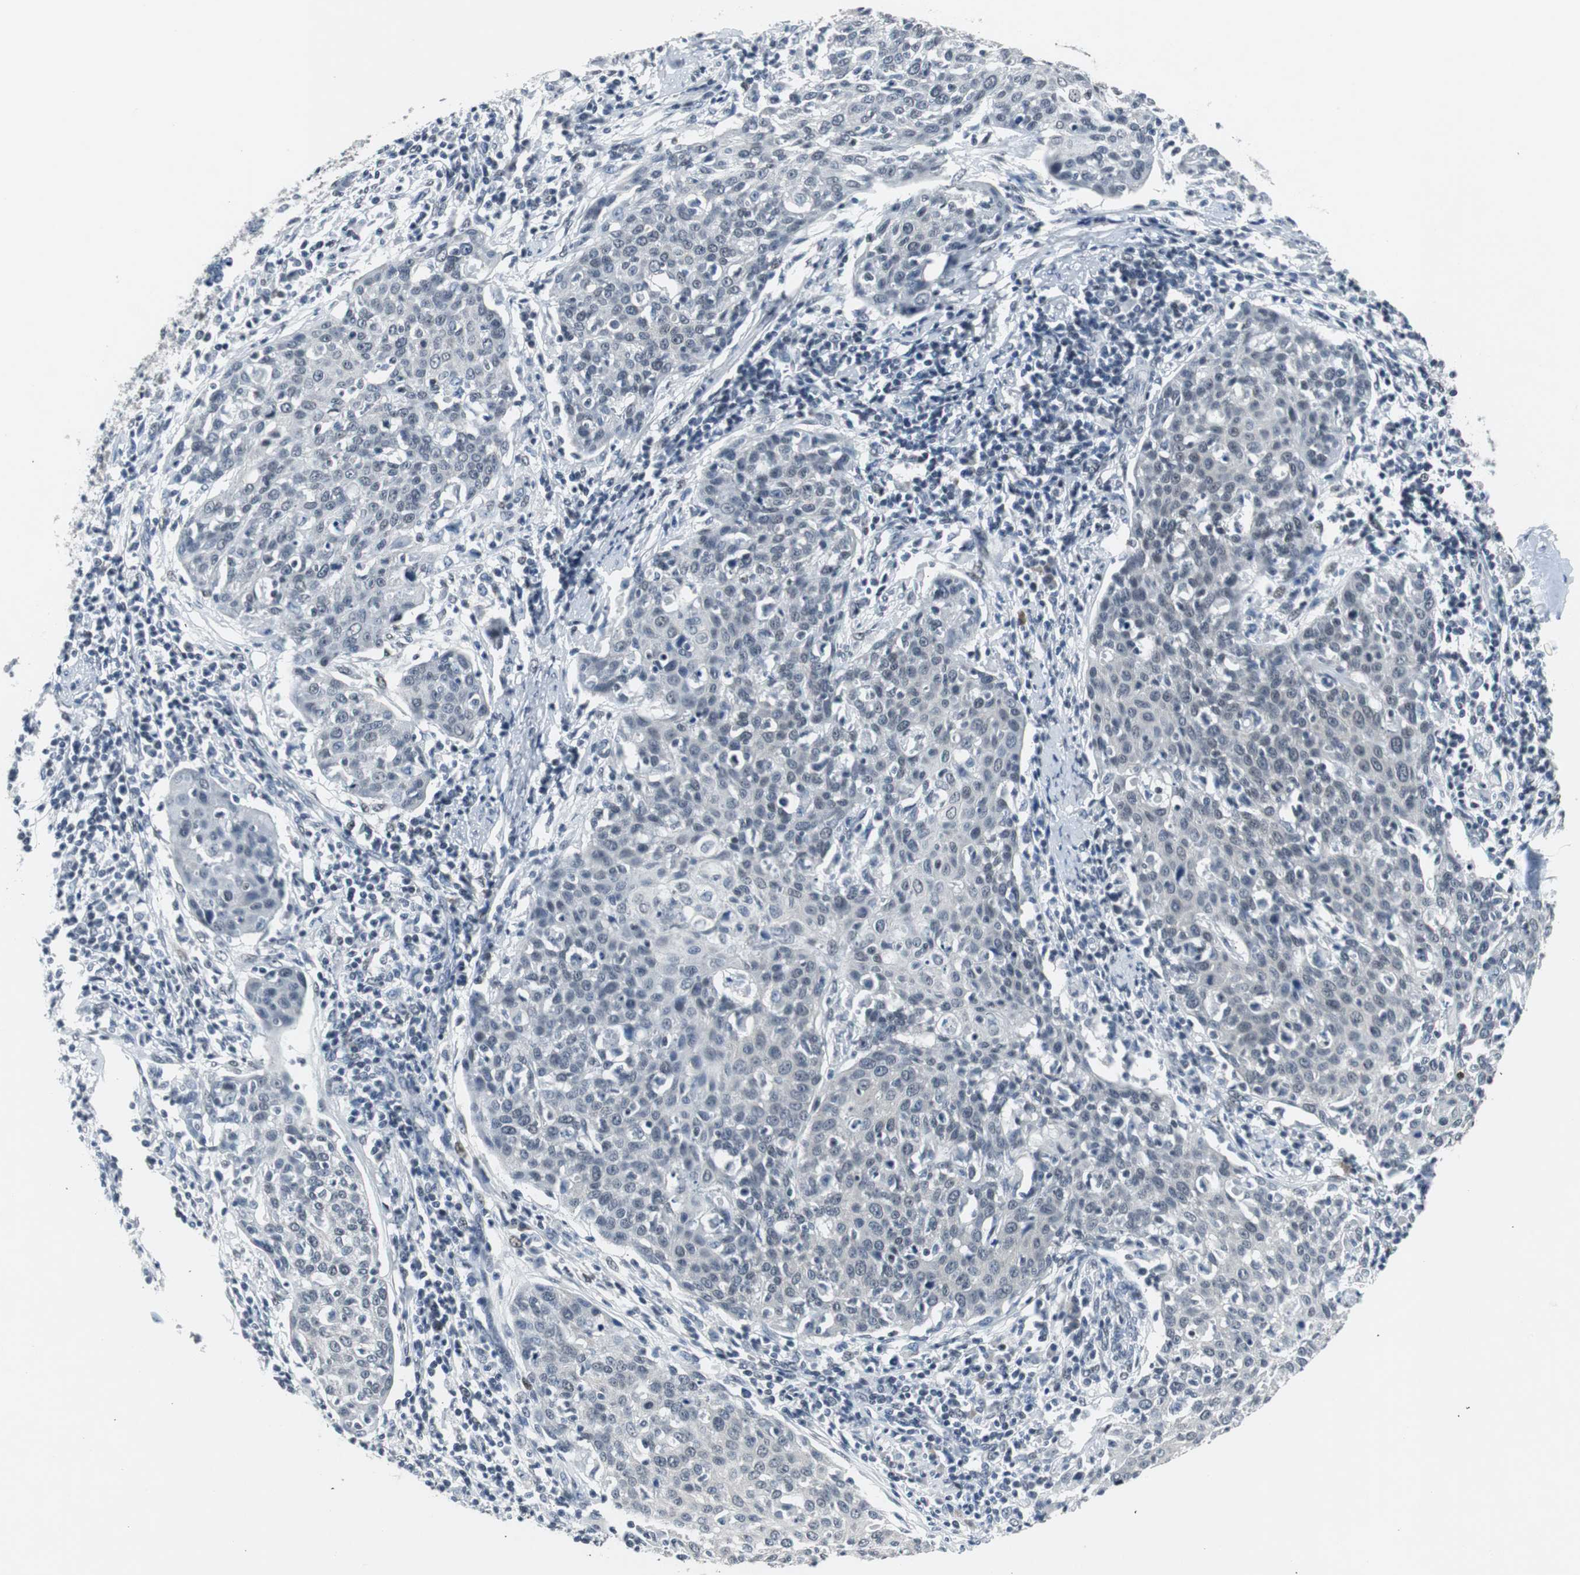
{"staining": {"intensity": "negative", "quantity": "none", "location": "none"}, "tissue": "cervical cancer", "cell_type": "Tumor cells", "image_type": "cancer", "snomed": [{"axis": "morphology", "description": "Squamous cell carcinoma, NOS"}, {"axis": "topography", "description": "Cervix"}], "caption": "The immunohistochemistry (IHC) photomicrograph has no significant staining in tumor cells of squamous cell carcinoma (cervical) tissue.", "gene": "ELK1", "patient": {"sex": "female", "age": 38}}